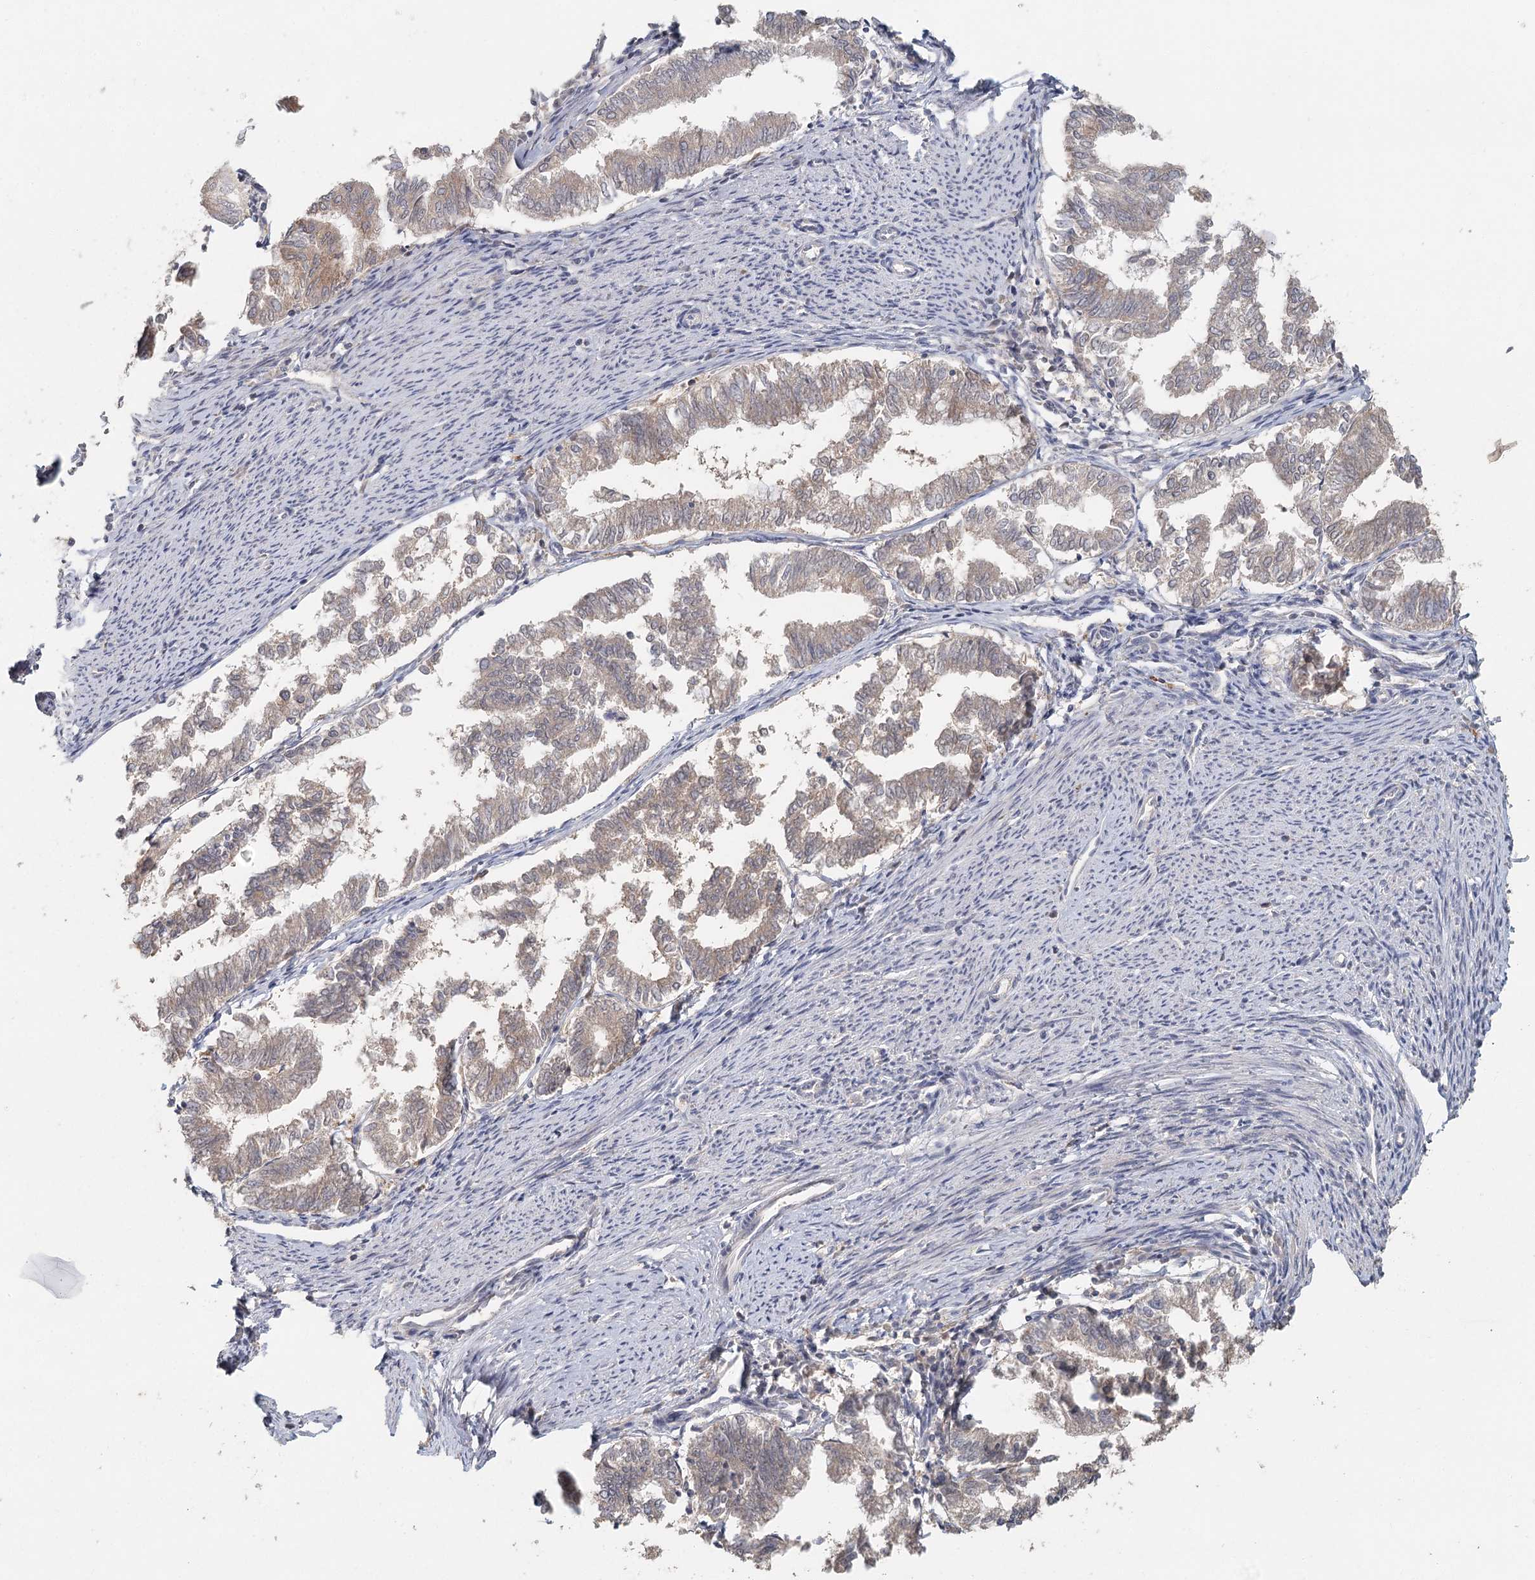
{"staining": {"intensity": "weak", "quantity": ">75%", "location": "cytoplasmic/membranous"}, "tissue": "endometrial cancer", "cell_type": "Tumor cells", "image_type": "cancer", "snomed": [{"axis": "morphology", "description": "Adenocarcinoma, NOS"}, {"axis": "topography", "description": "Endometrium"}], "caption": "This image exhibits IHC staining of human endometrial adenocarcinoma, with low weak cytoplasmic/membranous positivity in approximately >75% of tumor cells.", "gene": "ADK", "patient": {"sex": "female", "age": 79}}